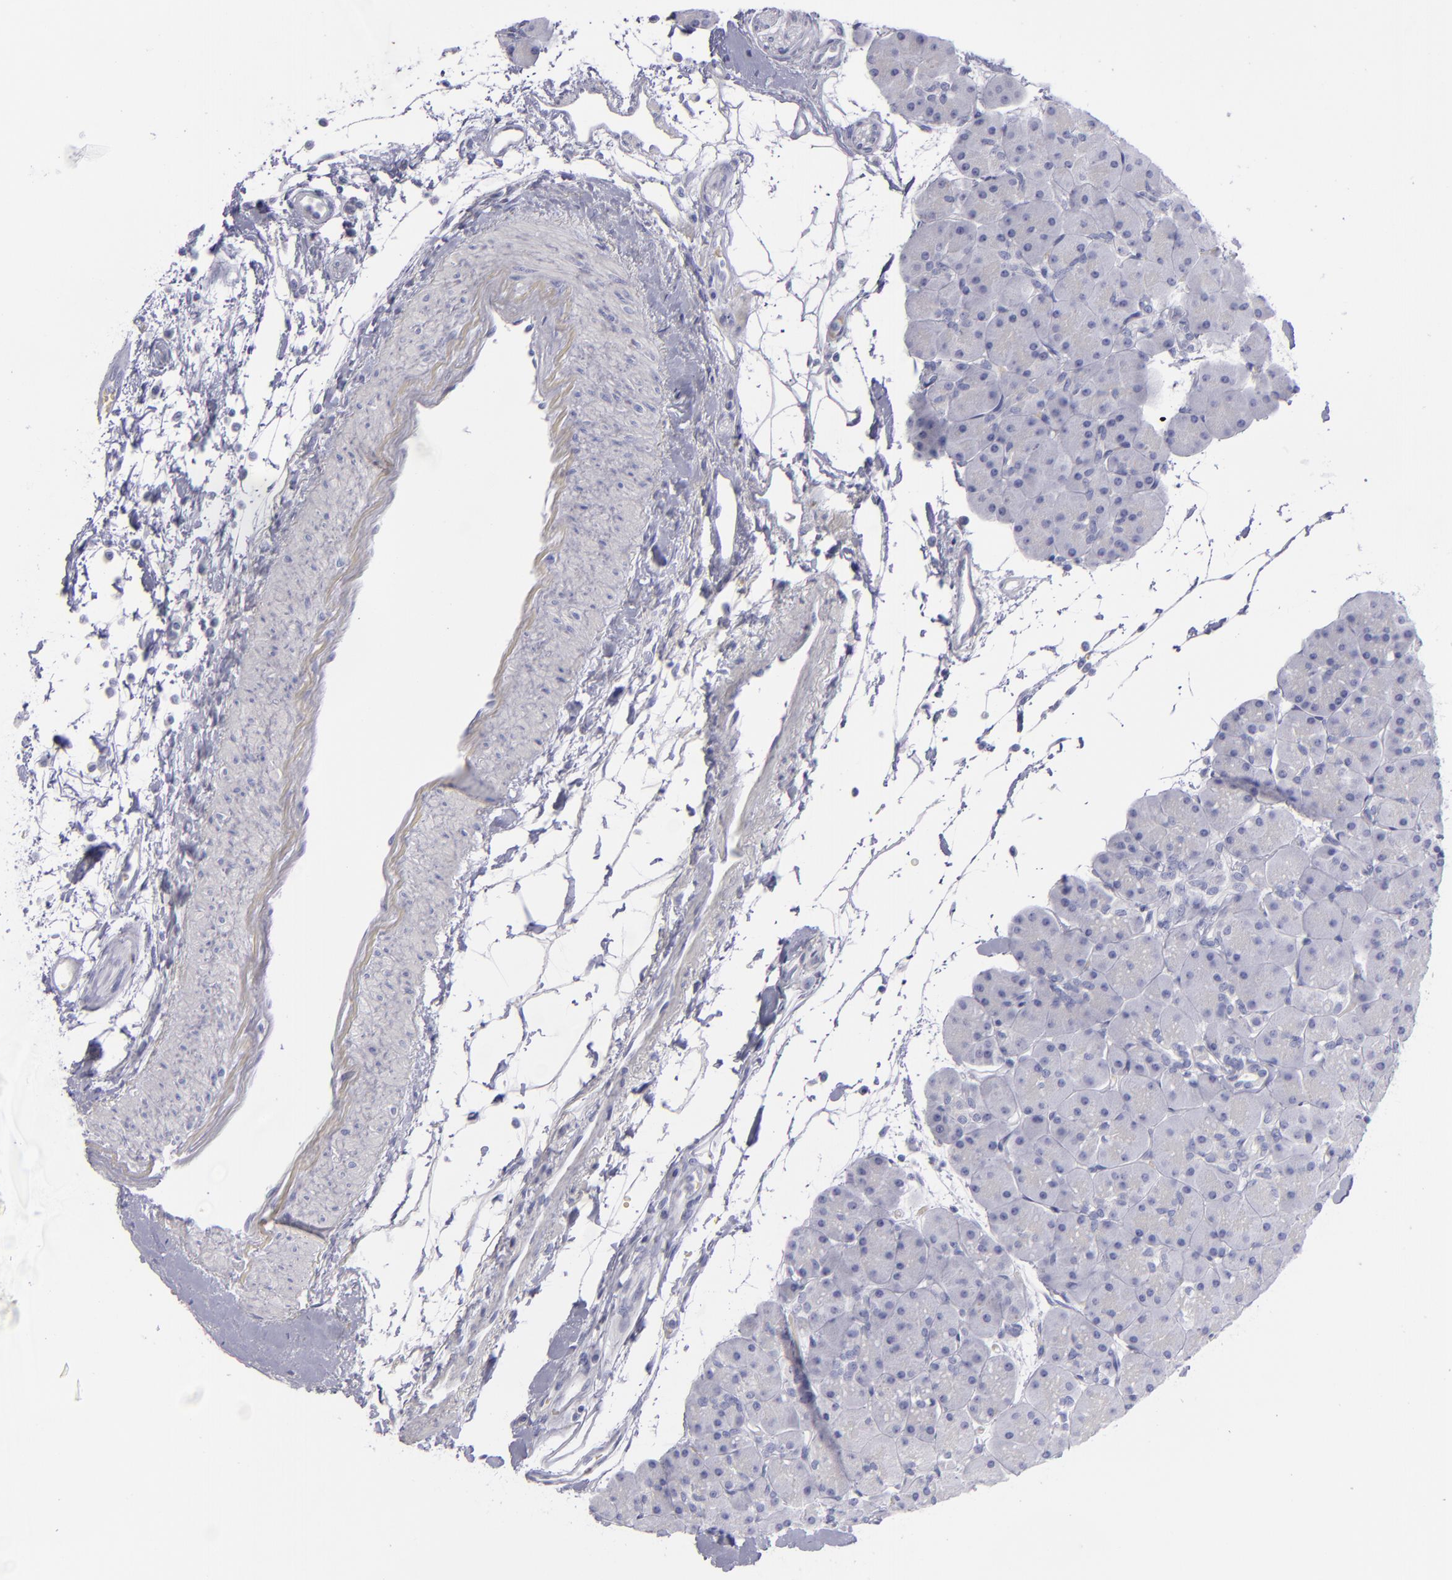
{"staining": {"intensity": "negative", "quantity": "none", "location": "none"}, "tissue": "pancreas", "cell_type": "Exocrine glandular cells", "image_type": "normal", "snomed": [{"axis": "morphology", "description": "Normal tissue, NOS"}, {"axis": "topography", "description": "Pancreas"}], "caption": "Immunohistochemical staining of unremarkable human pancreas exhibits no significant positivity in exocrine glandular cells.", "gene": "CD22", "patient": {"sex": "male", "age": 66}}